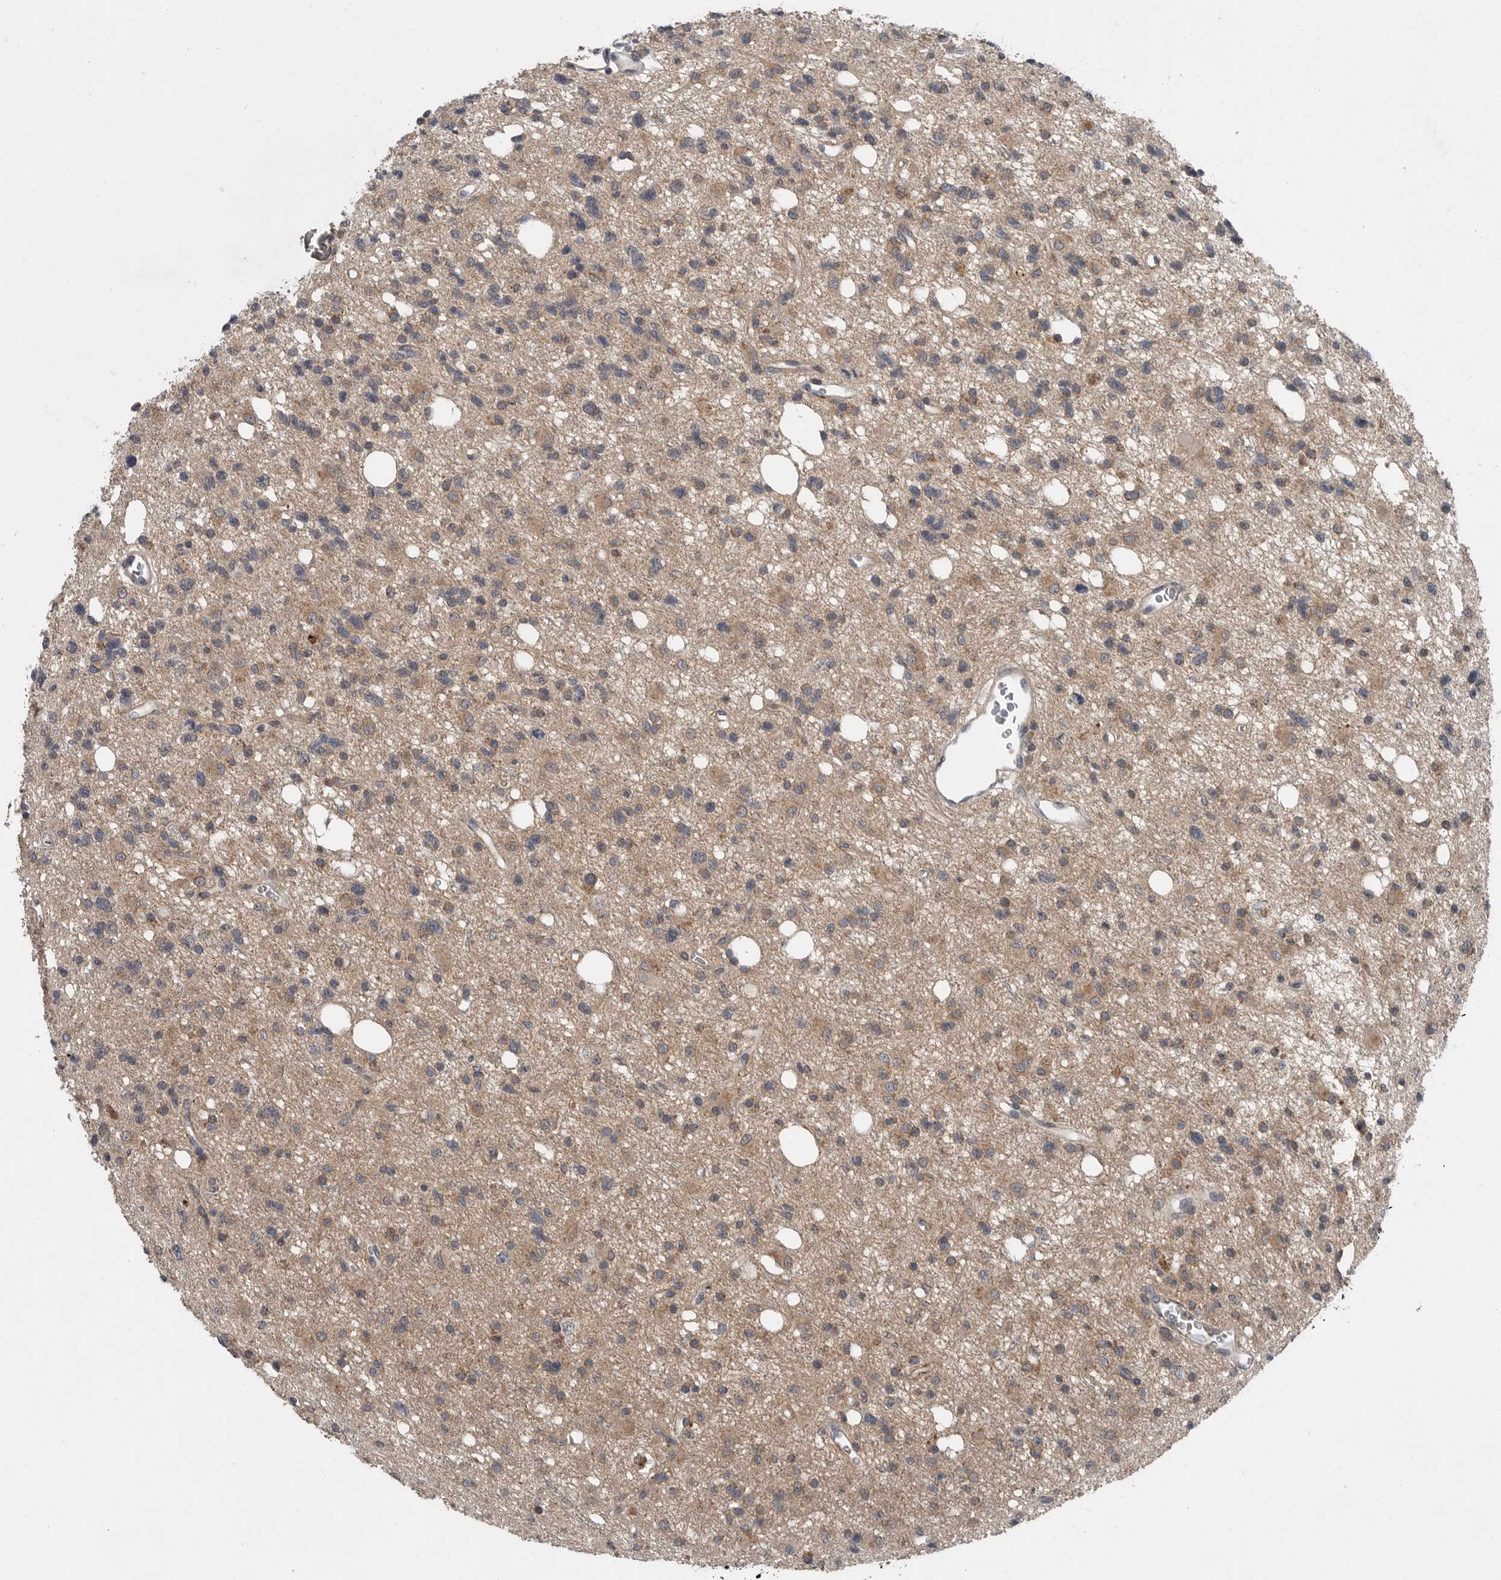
{"staining": {"intensity": "weak", "quantity": ">75%", "location": "cytoplasmic/membranous"}, "tissue": "glioma", "cell_type": "Tumor cells", "image_type": "cancer", "snomed": [{"axis": "morphology", "description": "Glioma, malignant, High grade"}, {"axis": "topography", "description": "Brain"}], "caption": "High-magnification brightfield microscopy of glioma stained with DAB (3,3'-diaminobenzidine) (brown) and counterstained with hematoxylin (blue). tumor cells exhibit weak cytoplasmic/membranous expression is present in about>75% of cells.", "gene": "SCP2", "patient": {"sex": "female", "age": 62}}